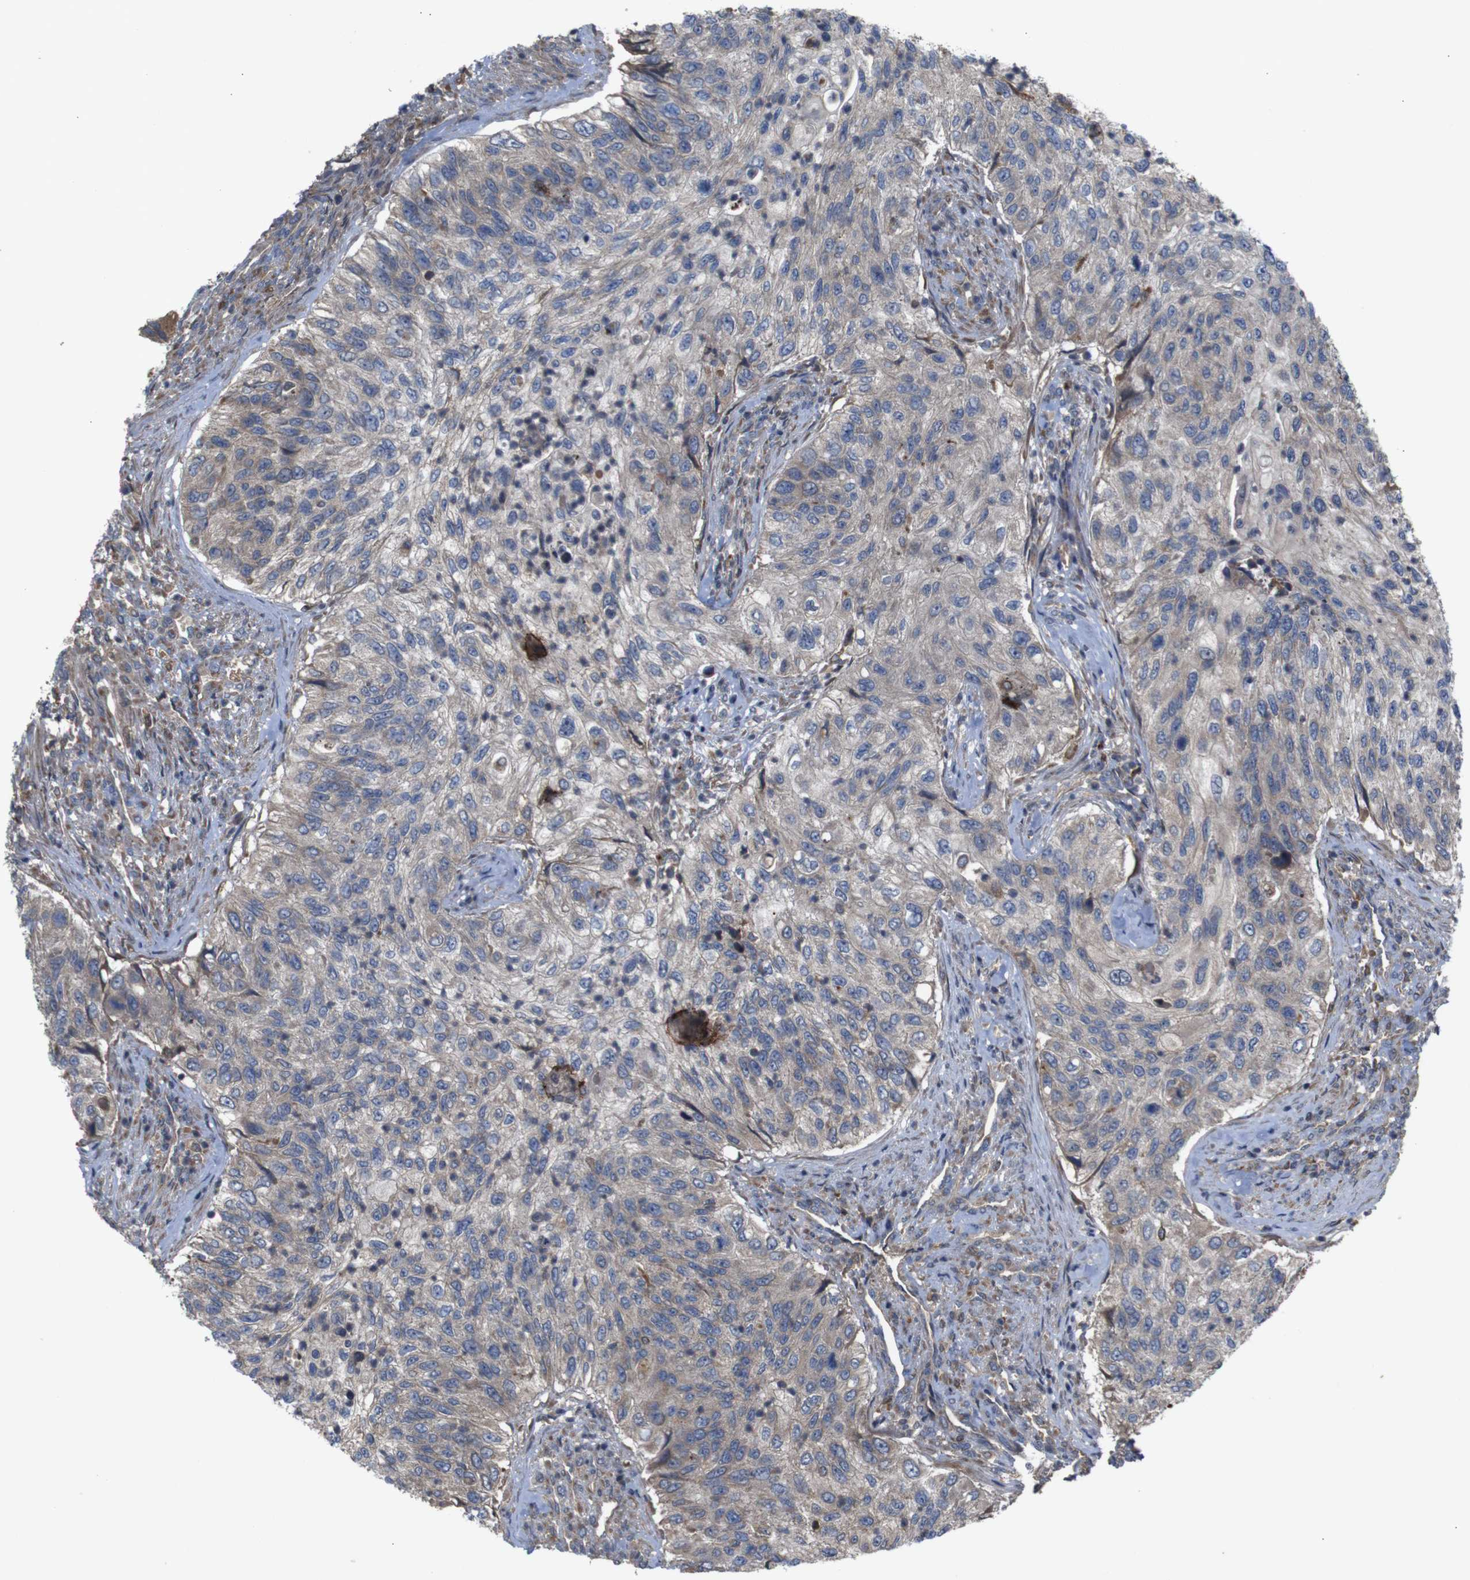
{"staining": {"intensity": "weak", "quantity": "25%-75%", "location": "cytoplasmic/membranous"}, "tissue": "urothelial cancer", "cell_type": "Tumor cells", "image_type": "cancer", "snomed": [{"axis": "morphology", "description": "Urothelial carcinoma, High grade"}, {"axis": "topography", "description": "Urinary bladder"}], "caption": "A brown stain shows weak cytoplasmic/membranous positivity of a protein in human urothelial cancer tumor cells.", "gene": "PTPN1", "patient": {"sex": "female", "age": 60}}